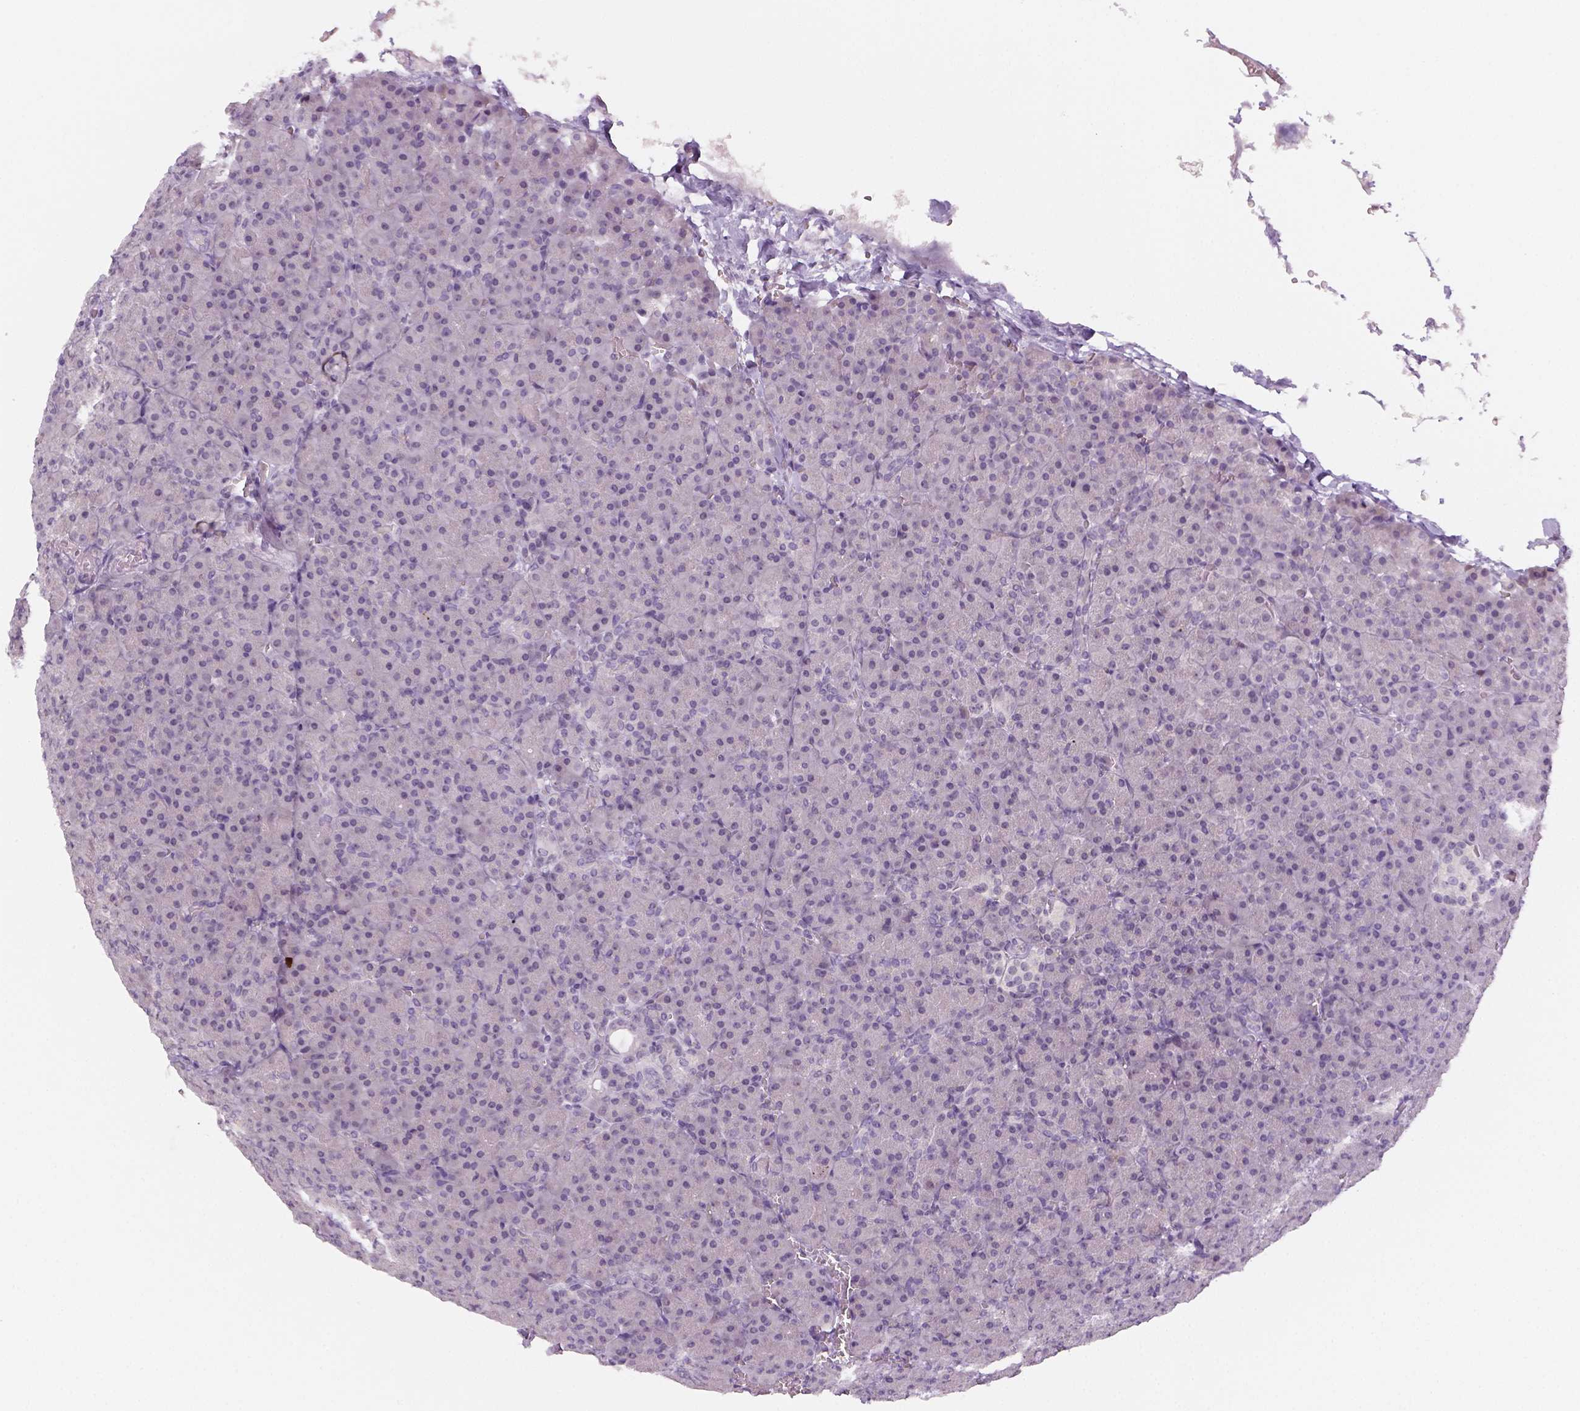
{"staining": {"intensity": "negative", "quantity": "none", "location": "none"}, "tissue": "pancreas", "cell_type": "Exocrine glandular cells", "image_type": "normal", "snomed": [{"axis": "morphology", "description": "Normal tissue, NOS"}, {"axis": "topography", "description": "Pancreas"}], "caption": "DAB immunohistochemical staining of benign pancreas shows no significant expression in exocrine glandular cells. (Brightfield microscopy of DAB (3,3'-diaminobenzidine) IHC at high magnification).", "gene": "MAGEB3", "patient": {"sex": "female", "age": 74}}